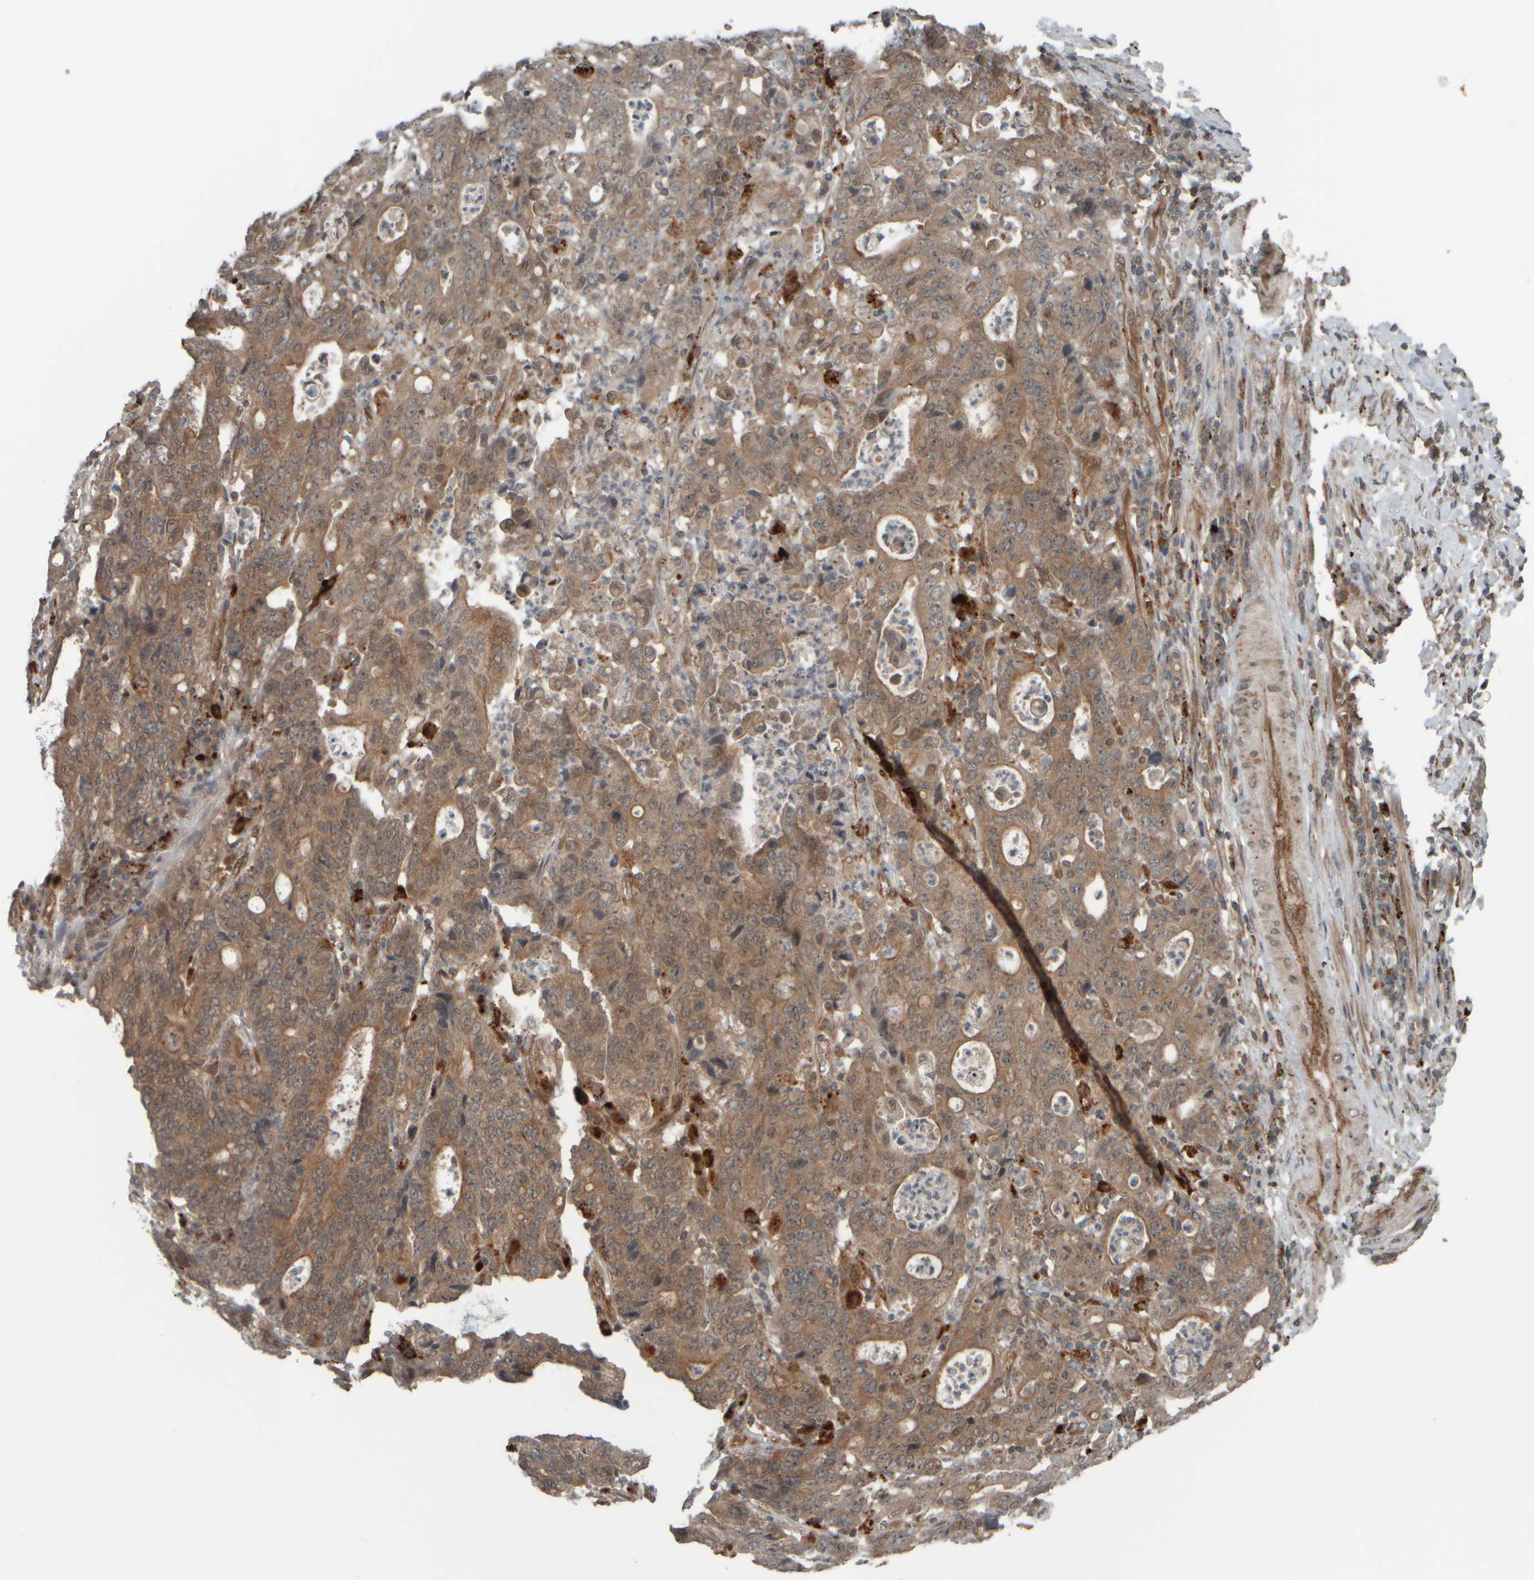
{"staining": {"intensity": "moderate", "quantity": ">75%", "location": "cytoplasmic/membranous"}, "tissue": "stomach cancer", "cell_type": "Tumor cells", "image_type": "cancer", "snomed": [{"axis": "morphology", "description": "Adenocarcinoma, NOS"}, {"axis": "topography", "description": "Stomach, upper"}], "caption": "The histopathology image demonstrates immunohistochemical staining of stomach cancer (adenocarcinoma). There is moderate cytoplasmic/membranous positivity is appreciated in approximately >75% of tumor cells.", "gene": "GIGYF1", "patient": {"sex": "male", "age": 69}}